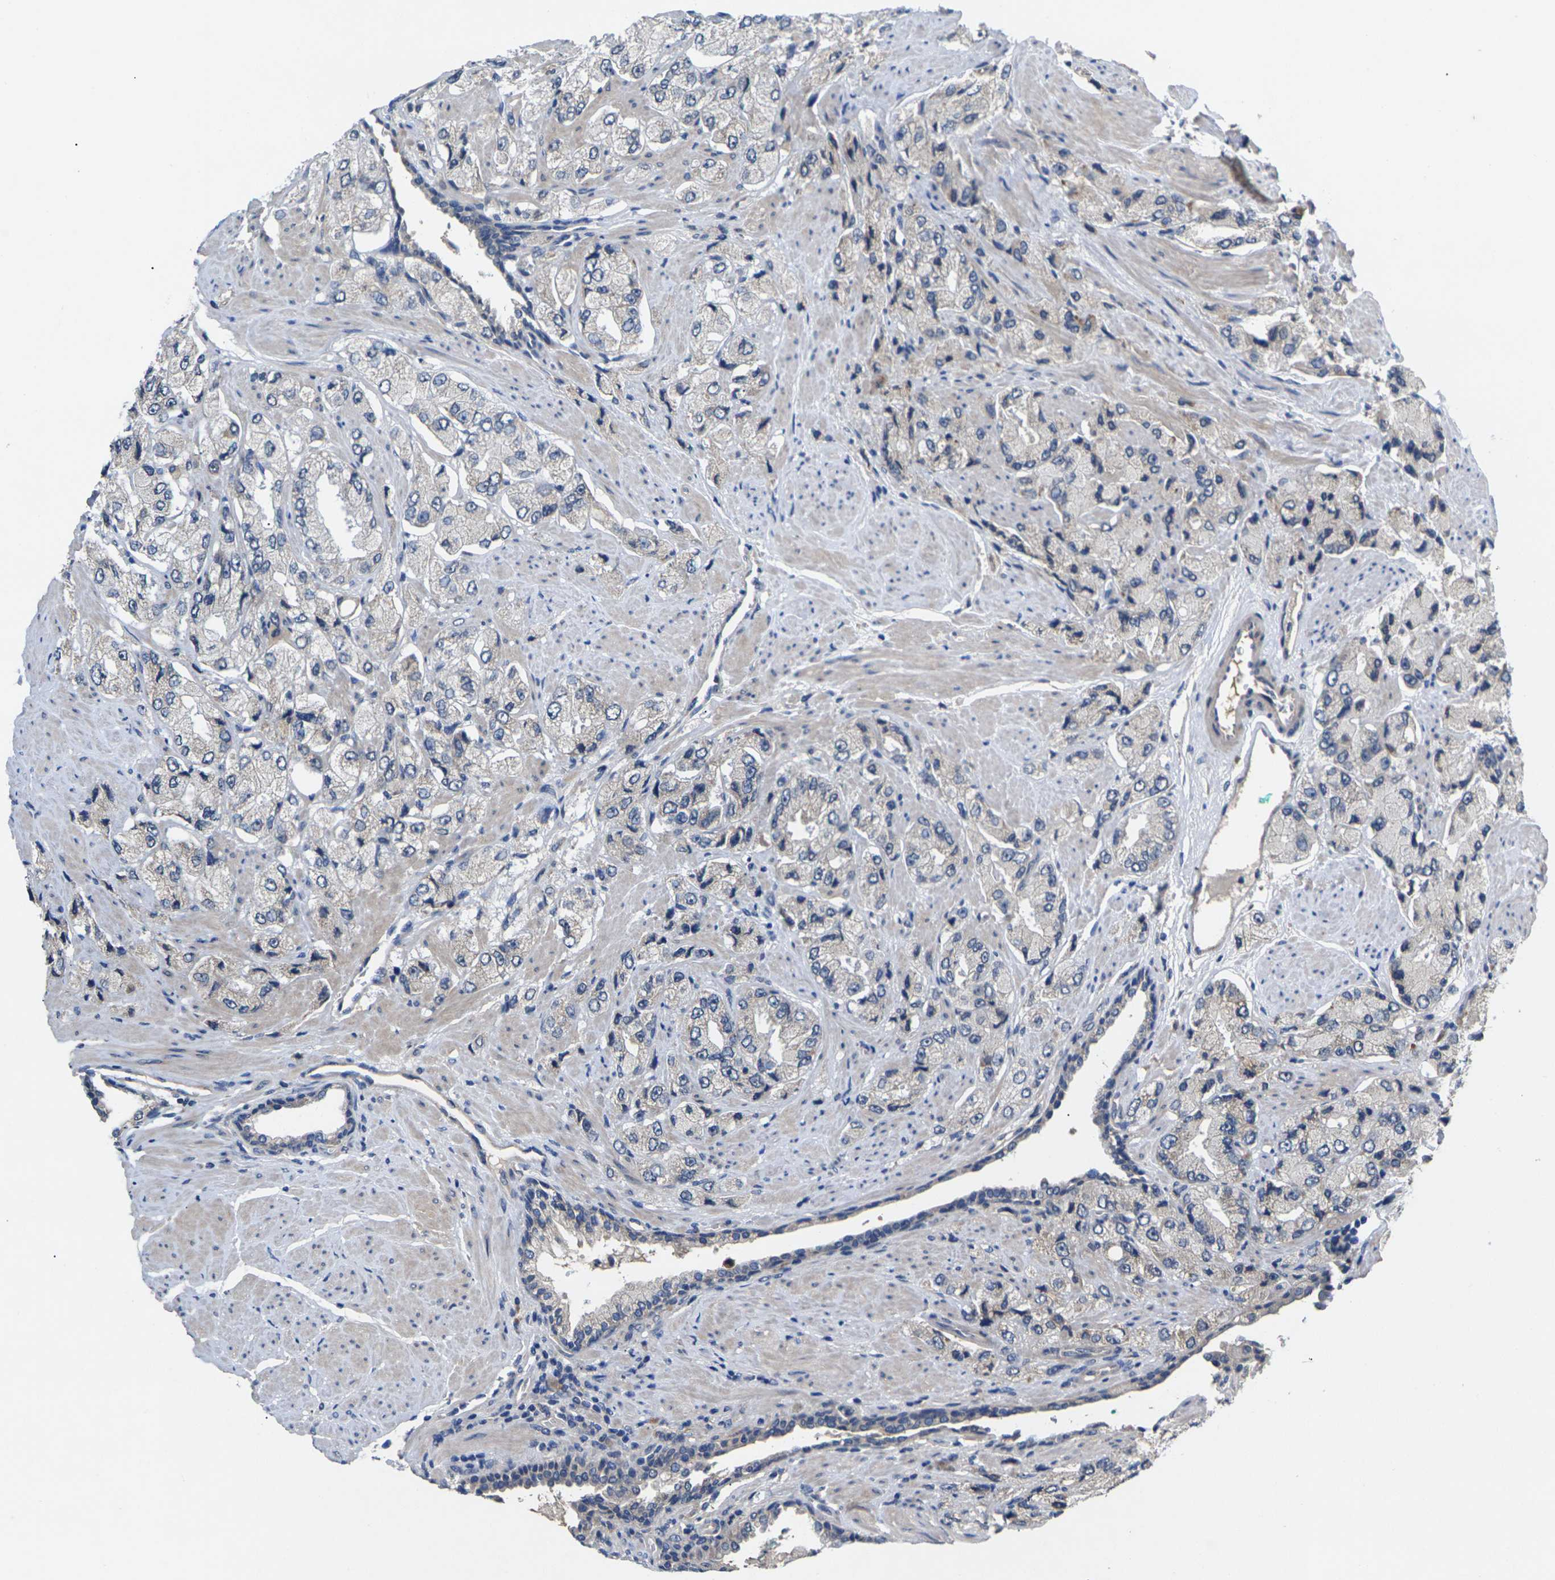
{"staining": {"intensity": "negative", "quantity": "none", "location": "none"}, "tissue": "prostate cancer", "cell_type": "Tumor cells", "image_type": "cancer", "snomed": [{"axis": "morphology", "description": "Adenocarcinoma, High grade"}, {"axis": "topography", "description": "Prostate"}], "caption": "Immunohistochemical staining of human prostate cancer (adenocarcinoma (high-grade)) demonstrates no significant expression in tumor cells. (DAB immunohistochemistry, high magnification).", "gene": "SLC2A2", "patient": {"sex": "male", "age": 58}}